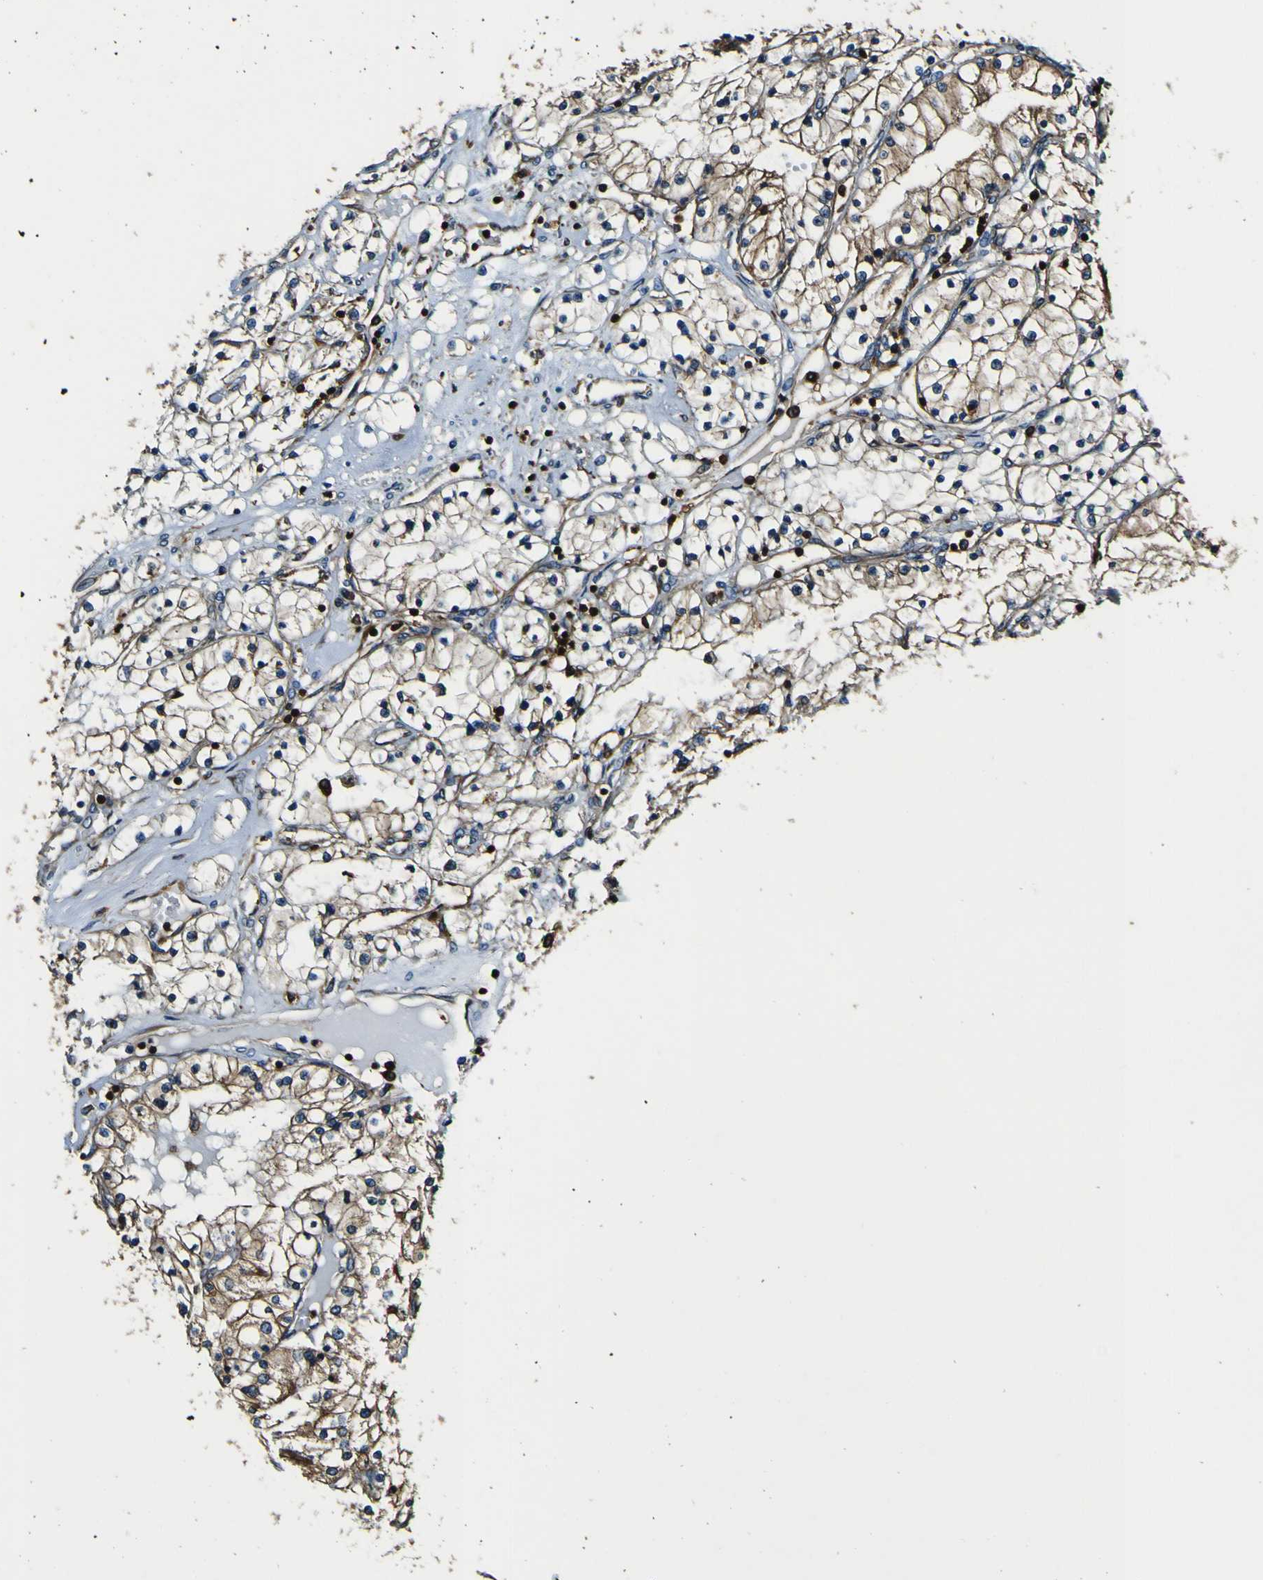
{"staining": {"intensity": "moderate", "quantity": "25%-75%", "location": "cytoplasmic/membranous"}, "tissue": "renal cancer", "cell_type": "Tumor cells", "image_type": "cancer", "snomed": [{"axis": "morphology", "description": "Adenocarcinoma, NOS"}, {"axis": "topography", "description": "Kidney"}], "caption": "Moderate cytoplasmic/membranous staining for a protein is present in about 25%-75% of tumor cells of renal cancer (adenocarcinoma) using immunohistochemistry (IHC).", "gene": "RHOT2", "patient": {"sex": "male", "age": 68}}